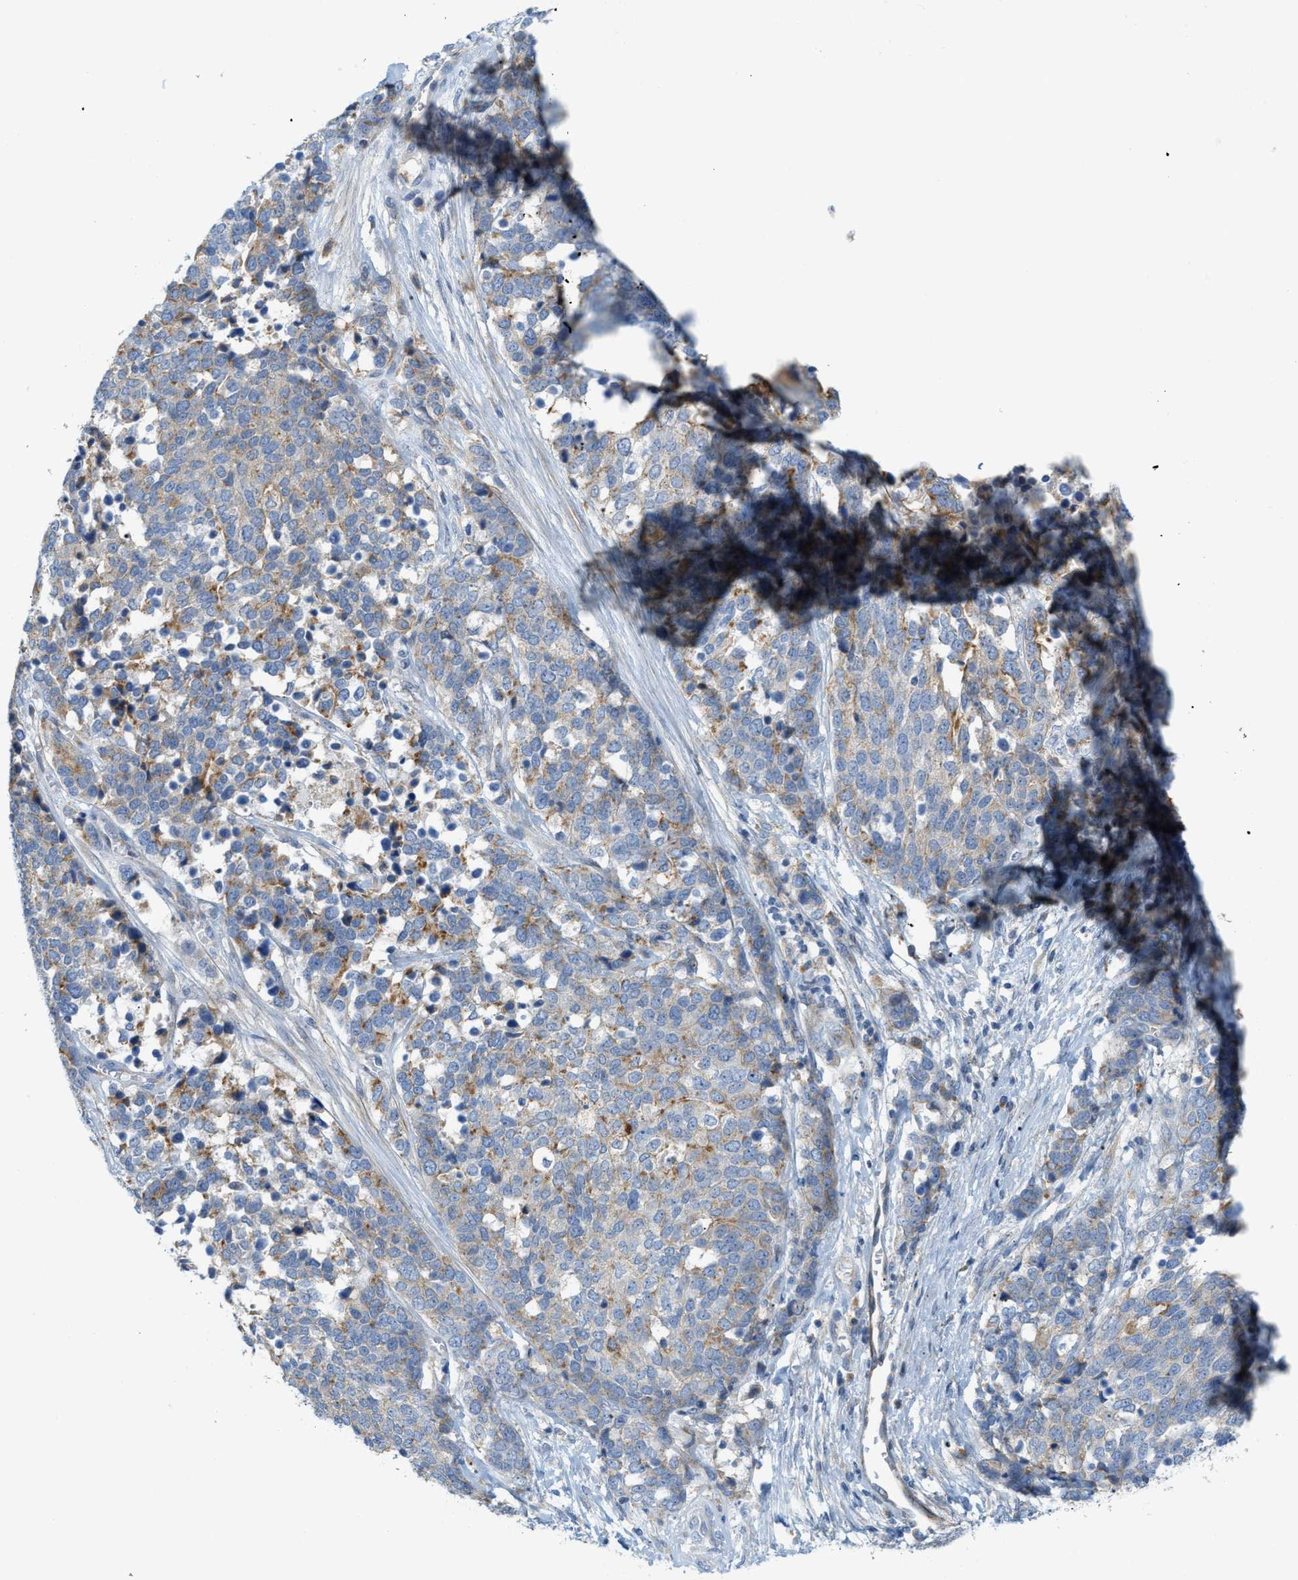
{"staining": {"intensity": "moderate", "quantity": "25%-75%", "location": "cytoplasmic/membranous"}, "tissue": "ovarian cancer", "cell_type": "Tumor cells", "image_type": "cancer", "snomed": [{"axis": "morphology", "description": "Cystadenocarcinoma, serous, NOS"}, {"axis": "topography", "description": "Ovary"}], "caption": "Immunohistochemical staining of ovarian cancer (serous cystadenocarcinoma) shows medium levels of moderate cytoplasmic/membranous protein staining in approximately 25%-75% of tumor cells. Using DAB (3,3'-diaminobenzidine) (brown) and hematoxylin (blue) stains, captured at high magnification using brightfield microscopy.", "gene": "LMBRD1", "patient": {"sex": "female", "age": 44}}